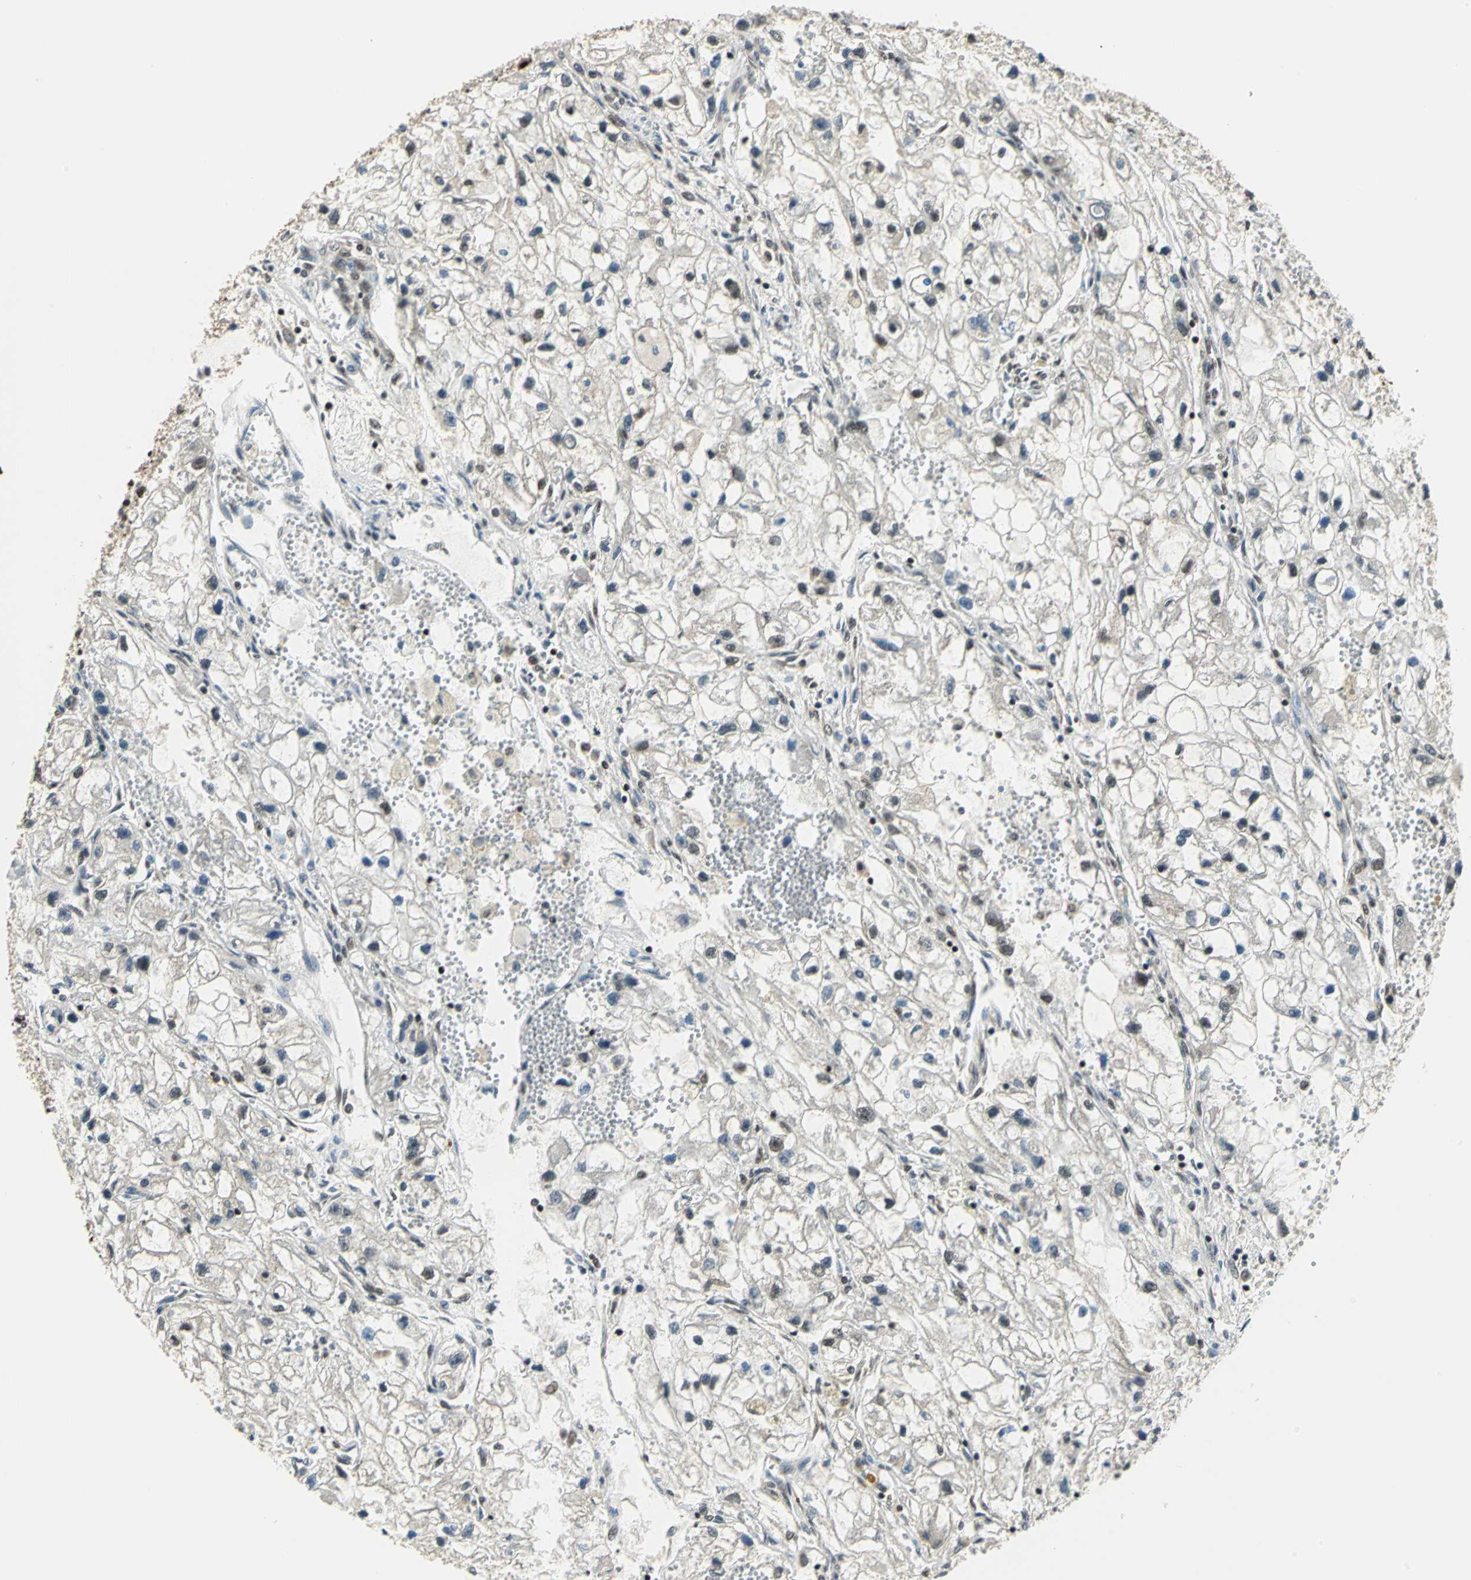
{"staining": {"intensity": "moderate", "quantity": "25%-75%", "location": "nuclear"}, "tissue": "renal cancer", "cell_type": "Tumor cells", "image_type": "cancer", "snomed": [{"axis": "morphology", "description": "Adenocarcinoma, NOS"}, {"axis": "topography", "description": "Kidney"}], "caption": "Moderate nuclear protein staining is identified in approximately 25%-75% of tumor cells in renal cancer (adenocarcinoma). Nuclei are stained in blue.", "gene": "RBM14", "patient": {"sex": "female", "age": 70}}